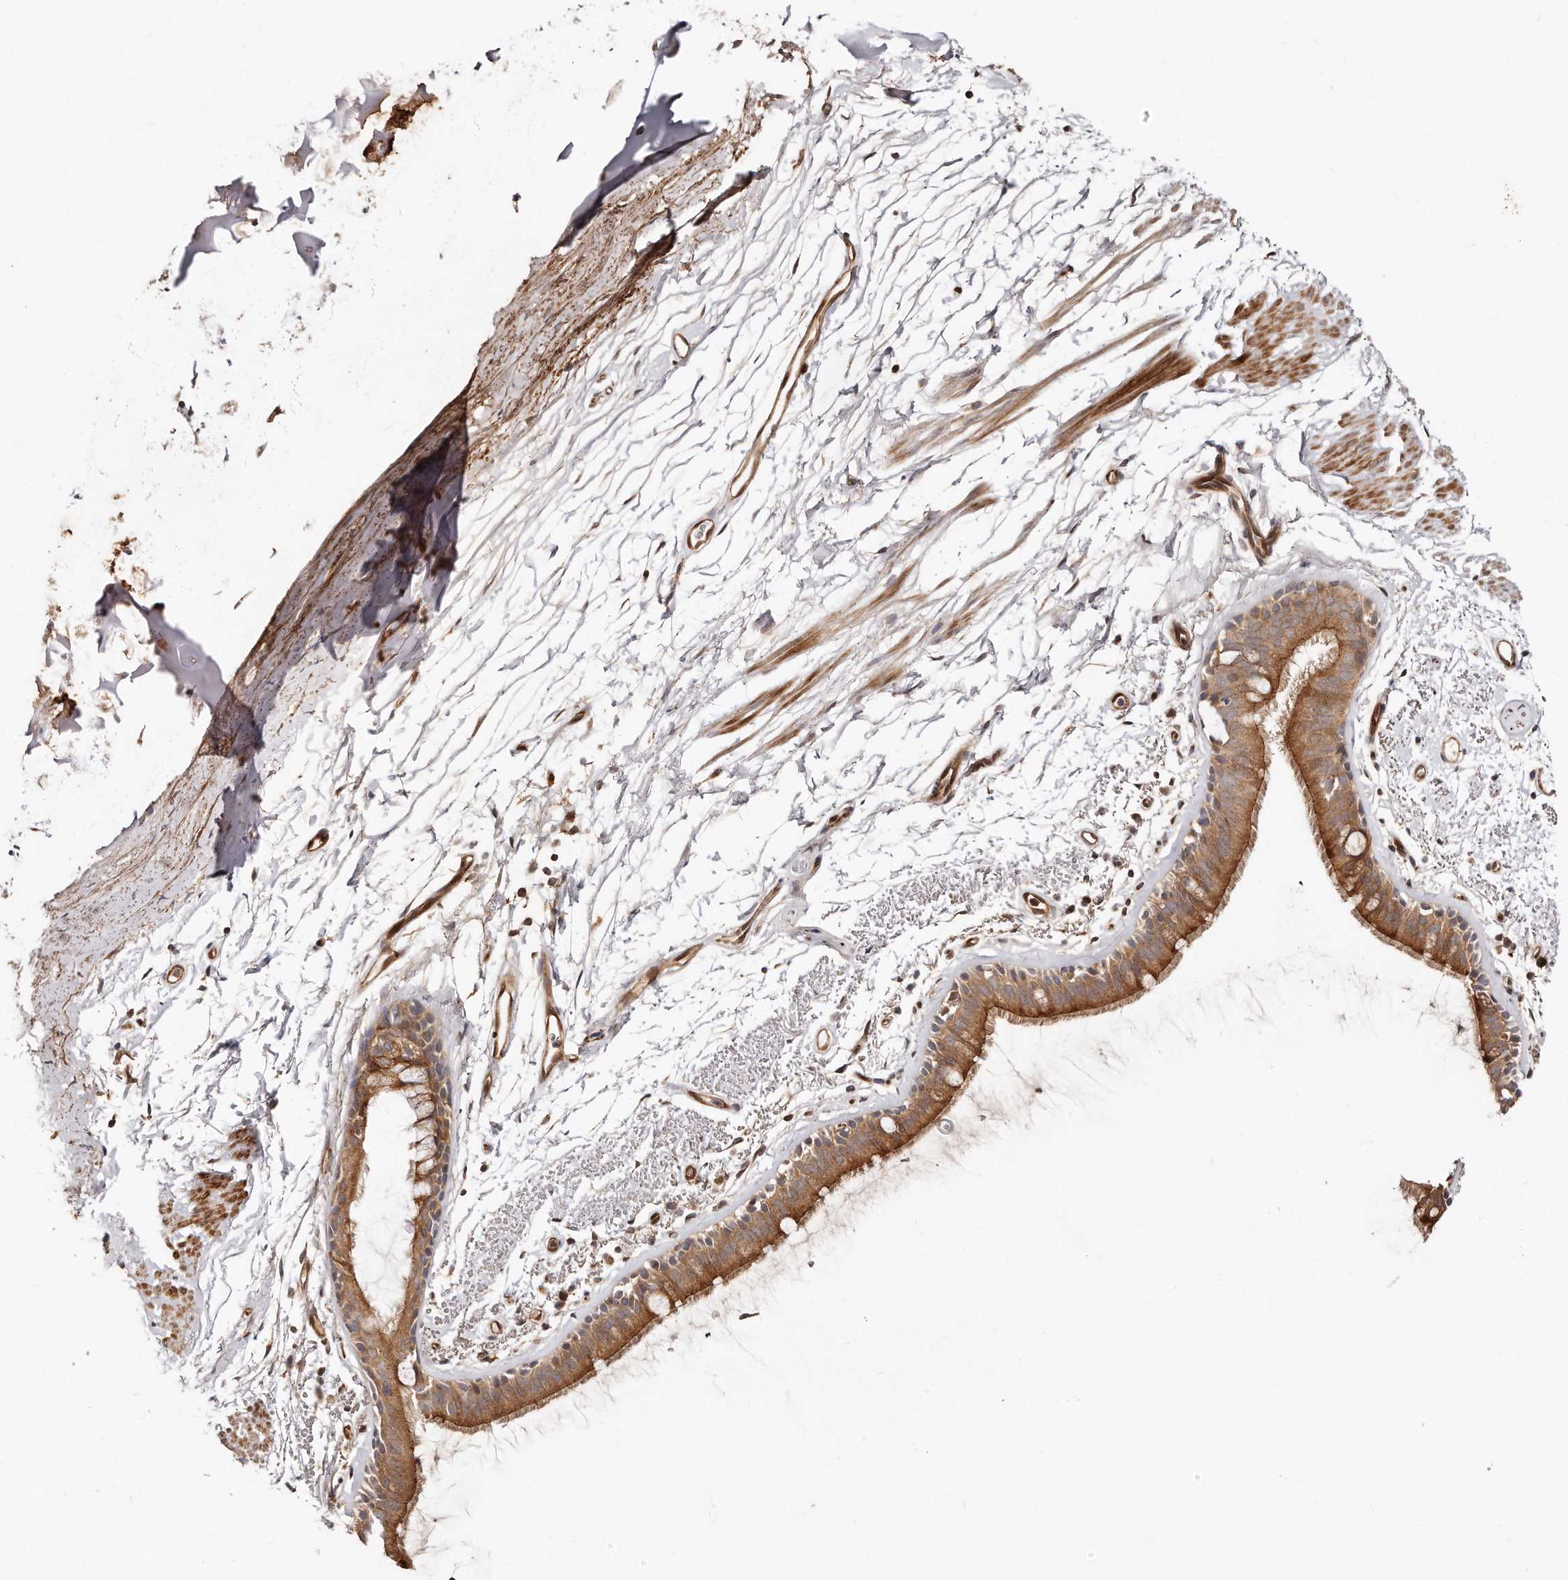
{"staining": {"intensity": "moderate", "quantity": ">75%", "location": "cytoplasmic/membranous"}, "tissue": "bronchus", "cell_type": "Respiratory epithelial cells", "image_type": "normal", "snomed": [{"axis": "morphology", "description": "Normal tissue, NOS"}, {"axis": "topography", "description": "Lymph node"}, {"axis": "topography", "description": "Bronchus"}], "caption": "Bronchus stained for a protein (brown) demonstrates moderate cytoplasmic/membranous positive staining in approximately >75% of respiratory epithelial cells.", "gene": "GBP4", "patient": {"sex": "female", "age": 70}}